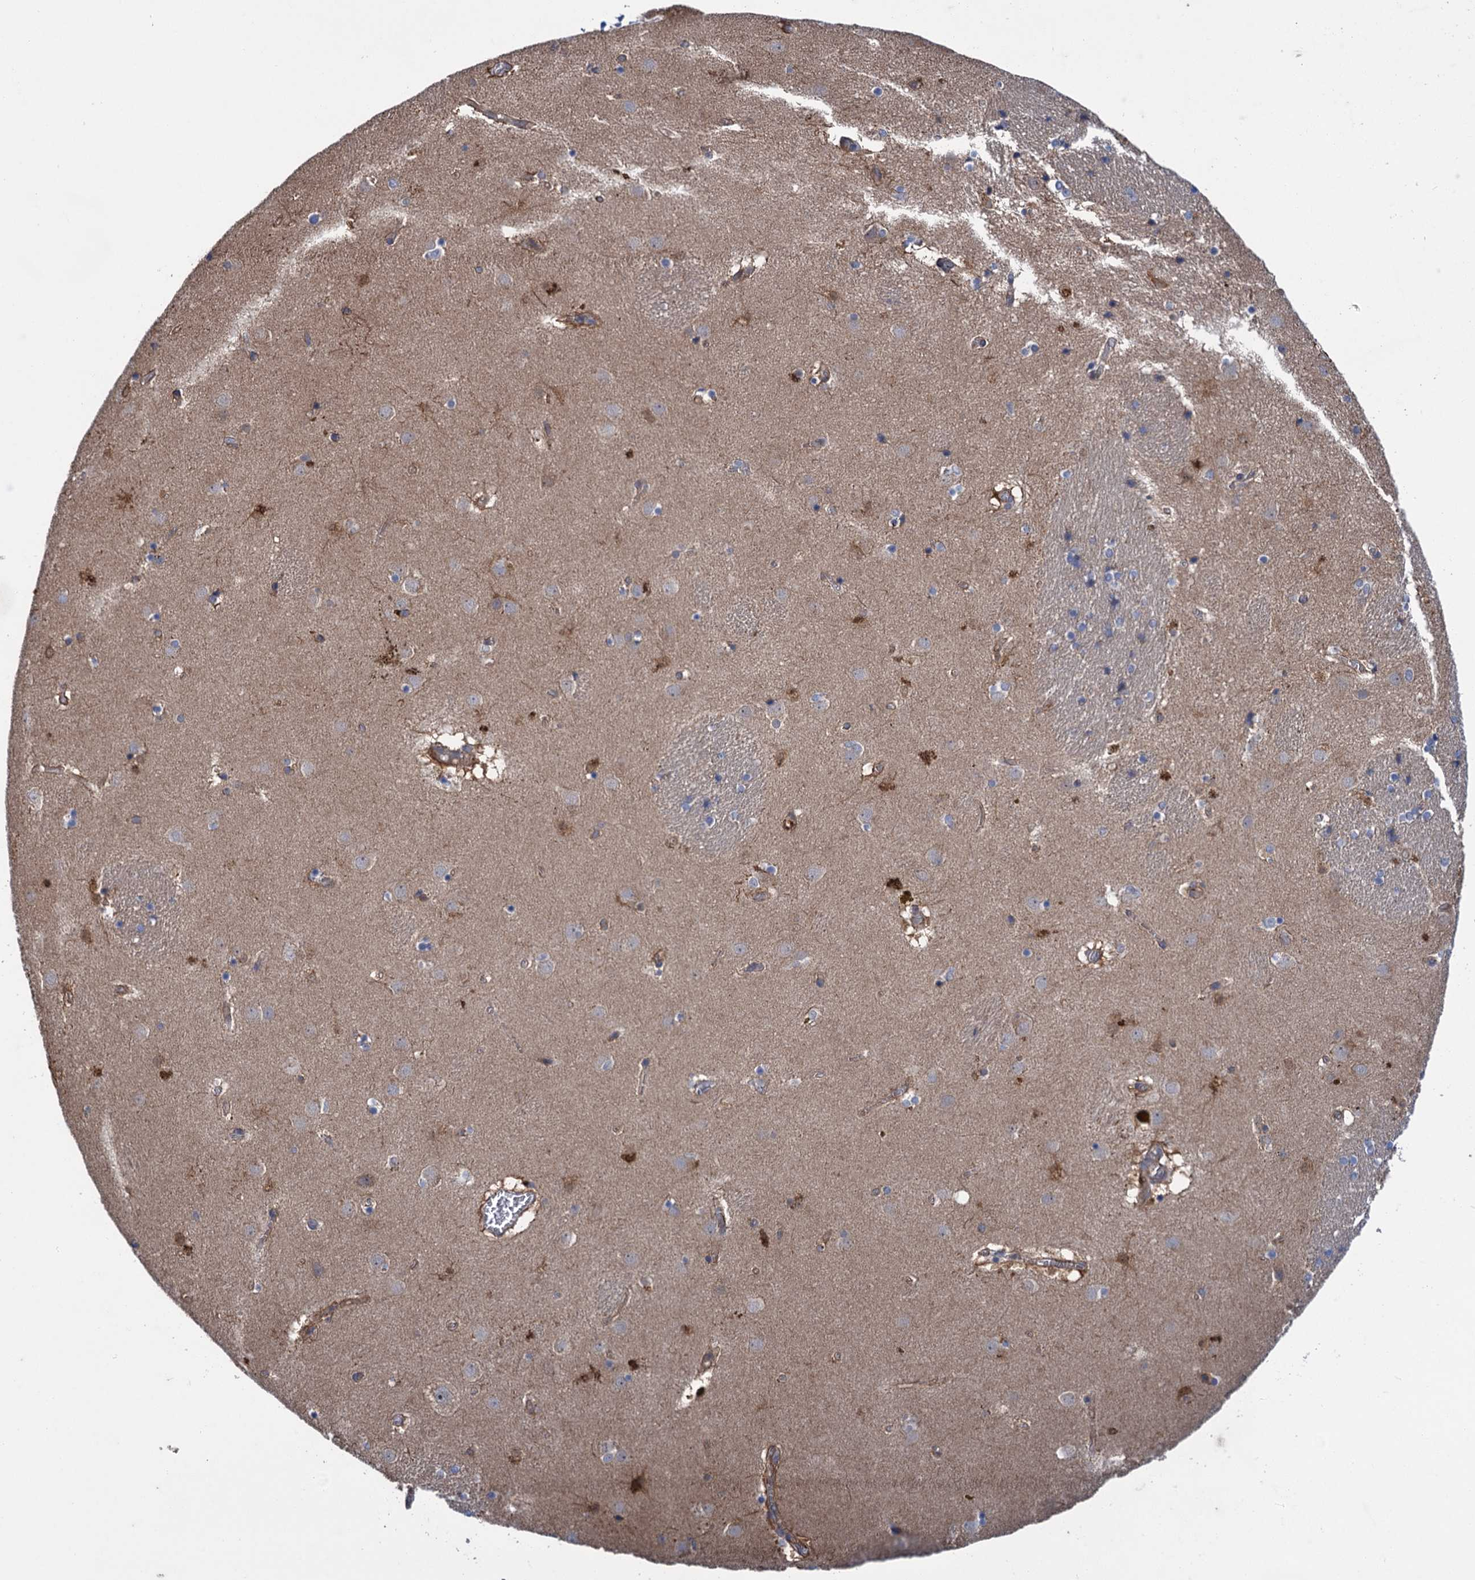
{"staining": {"intensity": "negative", "quantity": "none", "location": "none"}, "tissue": "caudate", "cell_type": "Glial cells", "image_type": "normal", "snomed": [{"axis": "morphology", "description": "Normal tissue, NOS"}, {"axis": "topography", "description": "Lateral ventricle wall"}], "caption": "The photomicrograph demonstrates no significant expression in glial cells of caudate.", "gene": "CNTN5", "patient": {"sex": "male", "age": 70}}